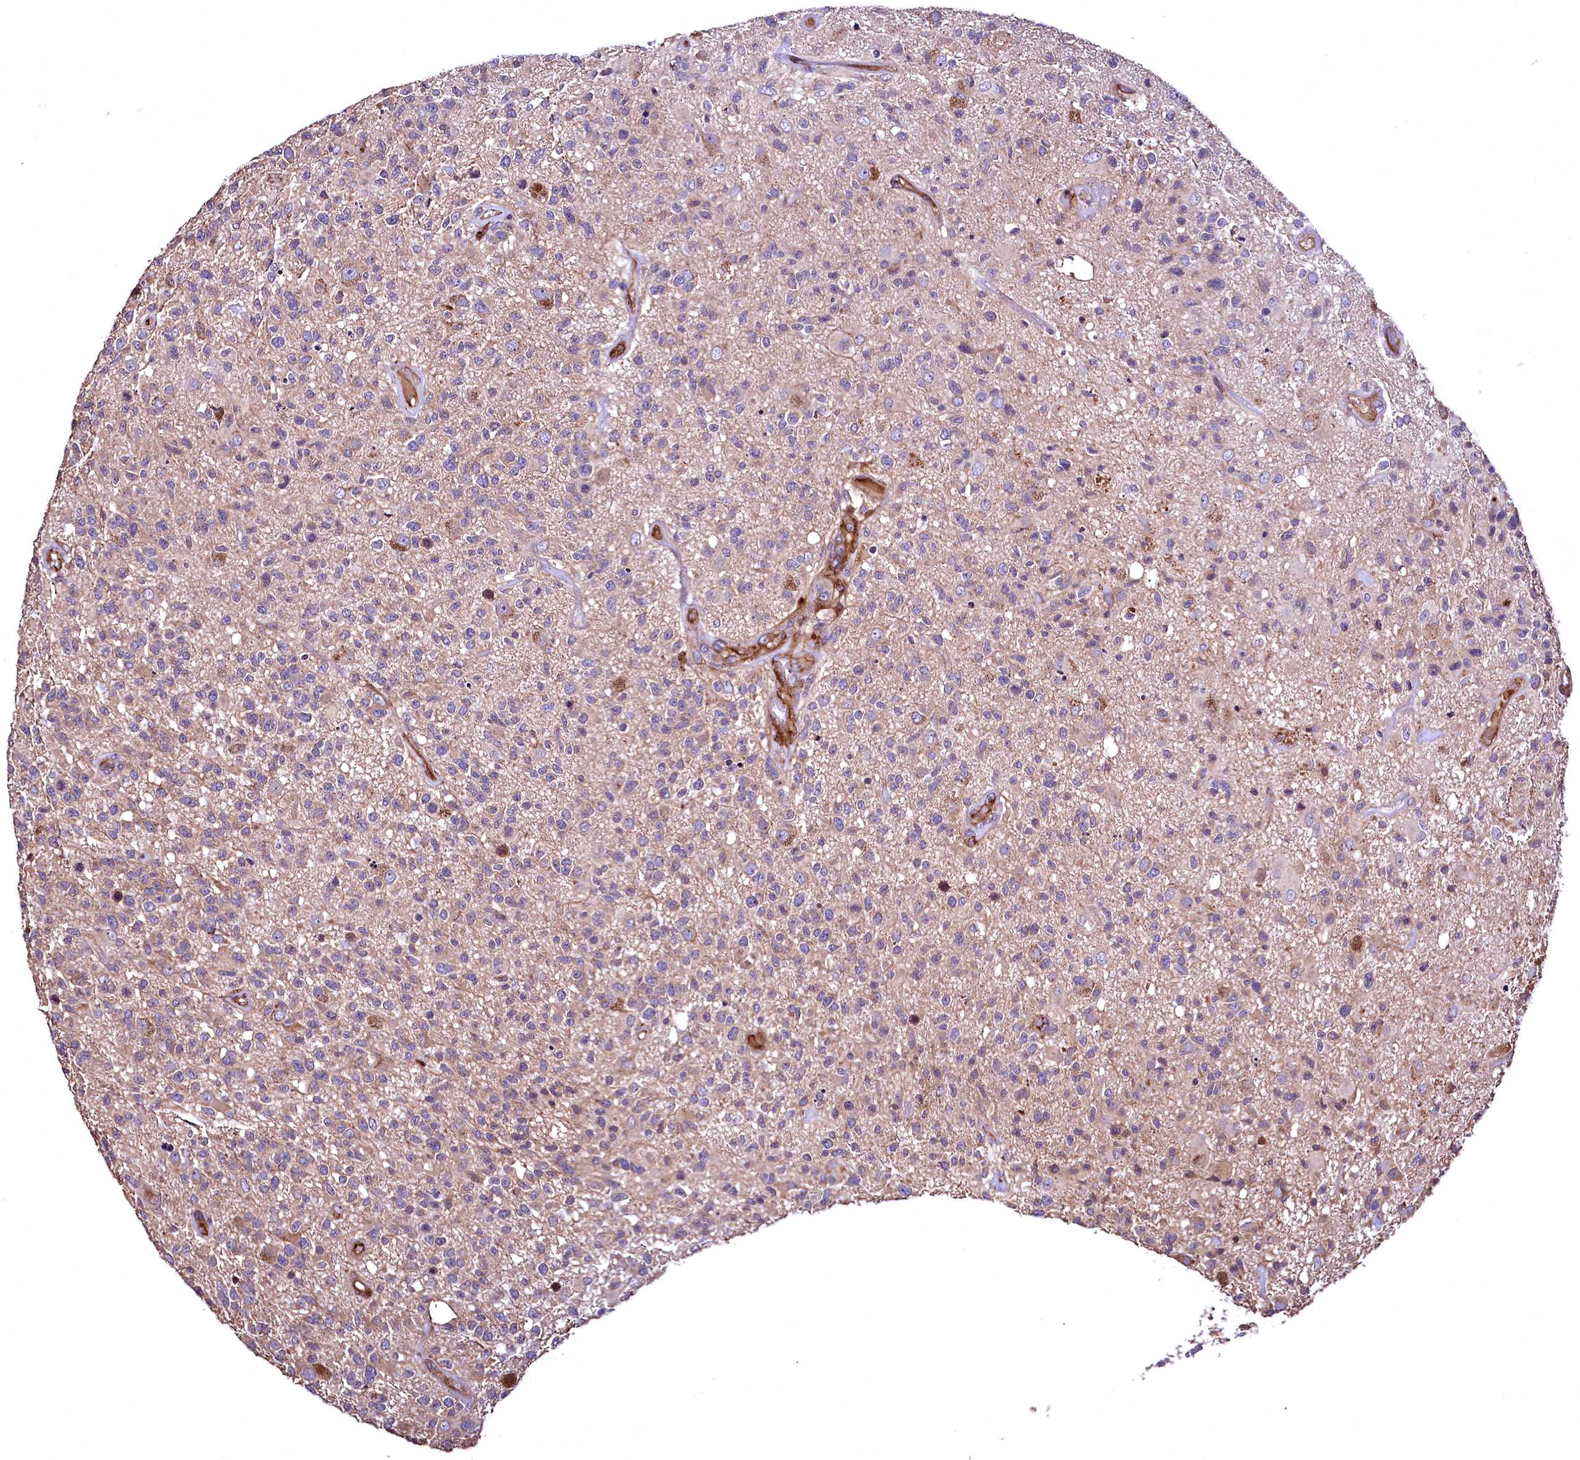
{"staining": {"intensity": "moderate", "quantity": "<25%", "location": "cytoplasmic/membranous"}, "tissue": "glioma", "cell_type": "Tumor cells", "image_type": "cancer", "snomed": [{"axis": "morphology", "description": "Glioma, malignant, High grade"}, {"axis": "morphology", "description": "Glioblastoma, NOS"}, {"axis": "topography", "description": "Brain"}], "caption": "High-magnification brightfield microscopy of glioblastoma stained with DAB (brown) and counterstained with hematoxylin (blue). tumor cells exhibit moderate cytoplasmic/membranous staining is appreciated in approximately<25% of cells.", "gene": "TBCEL", "patient": {"sex": "male", "age": 60}}